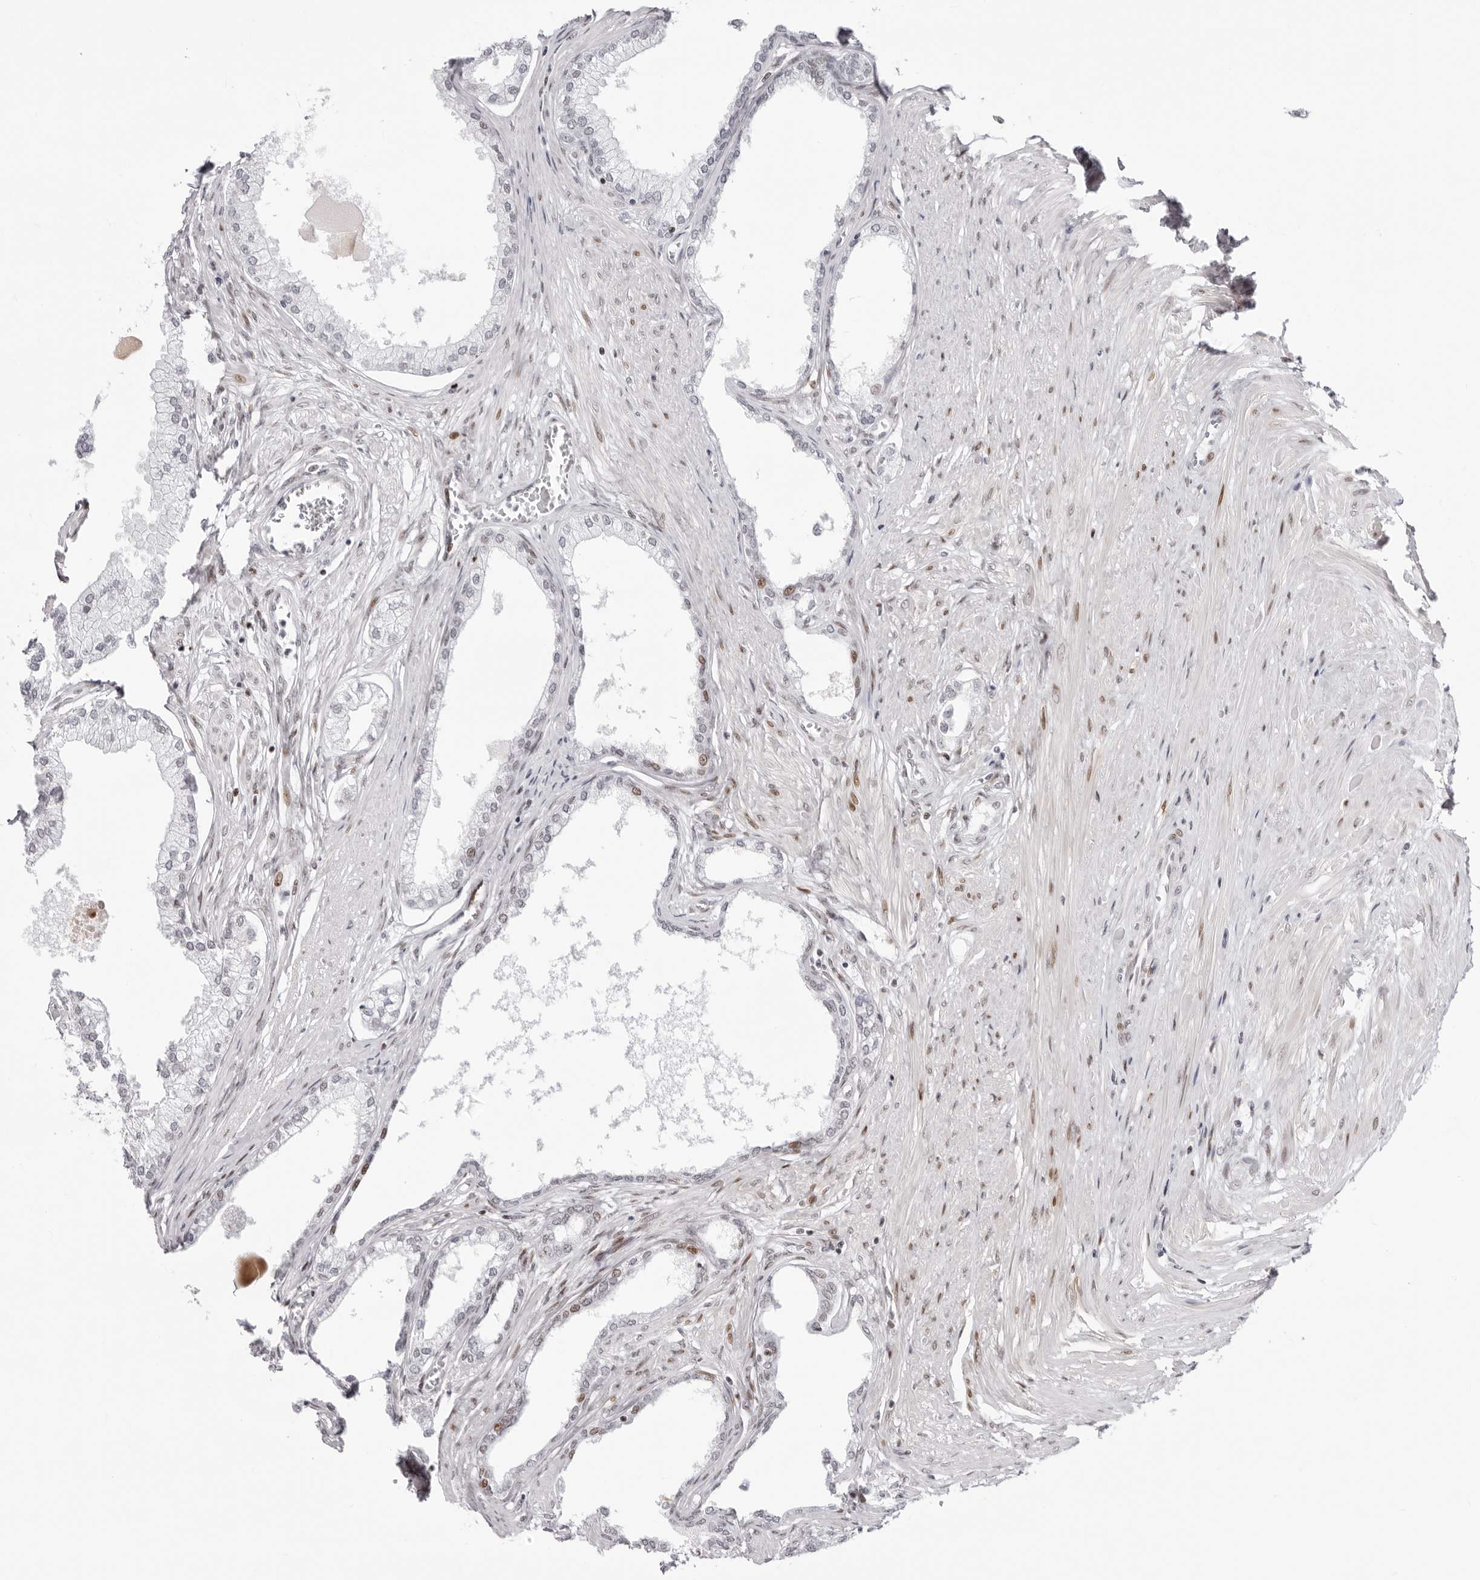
{"staining": {"intensity": "weak", "quantity": "<25%", "location": "nuclear"}, "tissue": "prostate", "cell_type": "Glandular cells", "image_type": "normal", "snomed": [{"axis": "morphology", "description": "Normal tissue, NOS"}, {"axis": "morphology", "description": "Urothelial carcinoma, Low grade"}, {"axis": "topography", "description": "Urinary bladder"}, {"axis": "topography", "description": "Prostate"}], "caption": "High power microscopy micrograph of an IHC image of benign prostate, revealing no significant expression in glandular cells.", "gene": "NTPCR", "patient": {"sex": "male", "age": 60}}